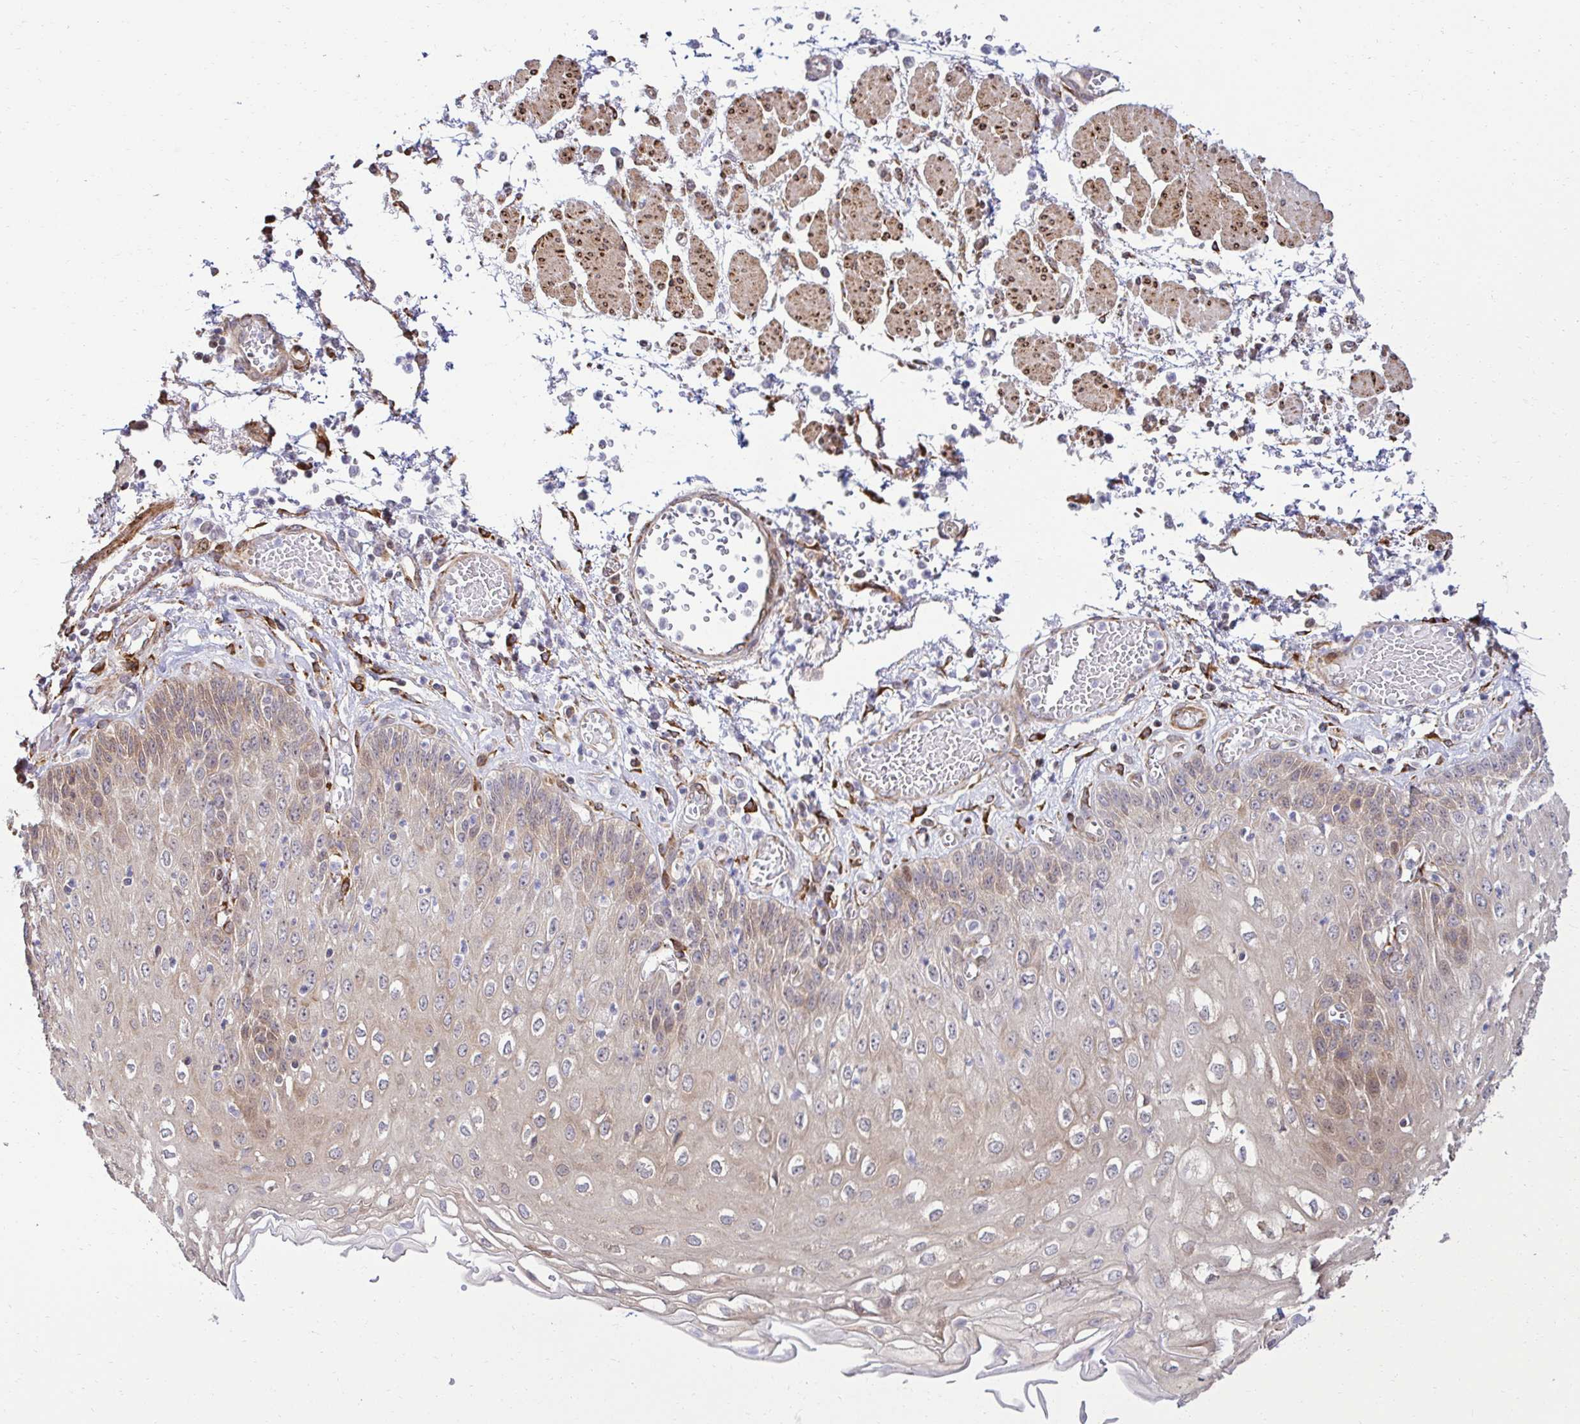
{"staining": {"intensity": "moderate", "quantity": "25%-75%", "location": "cytoplasmic/membranous"}, "tissue": "esophagus", "cell_type": "Squamous epithelial cells", "image_type": "normal", "snomed": [{"axis": "morphology", "description": "Normal tissue, NOS"}, {"axis": "morphology", "description": "Adenocarcinoma, NOS"}, {"axis": "topography", "description": "Esophagus"}], "caption": "Esophagus stained for a protein (brown) reveals moderate cytoplasmic/membranous positive expression in approximately 25%-75% of squamous epithelial cells.", "gene": "HPS1", "patient": {"sex": "male", "age": 81}}